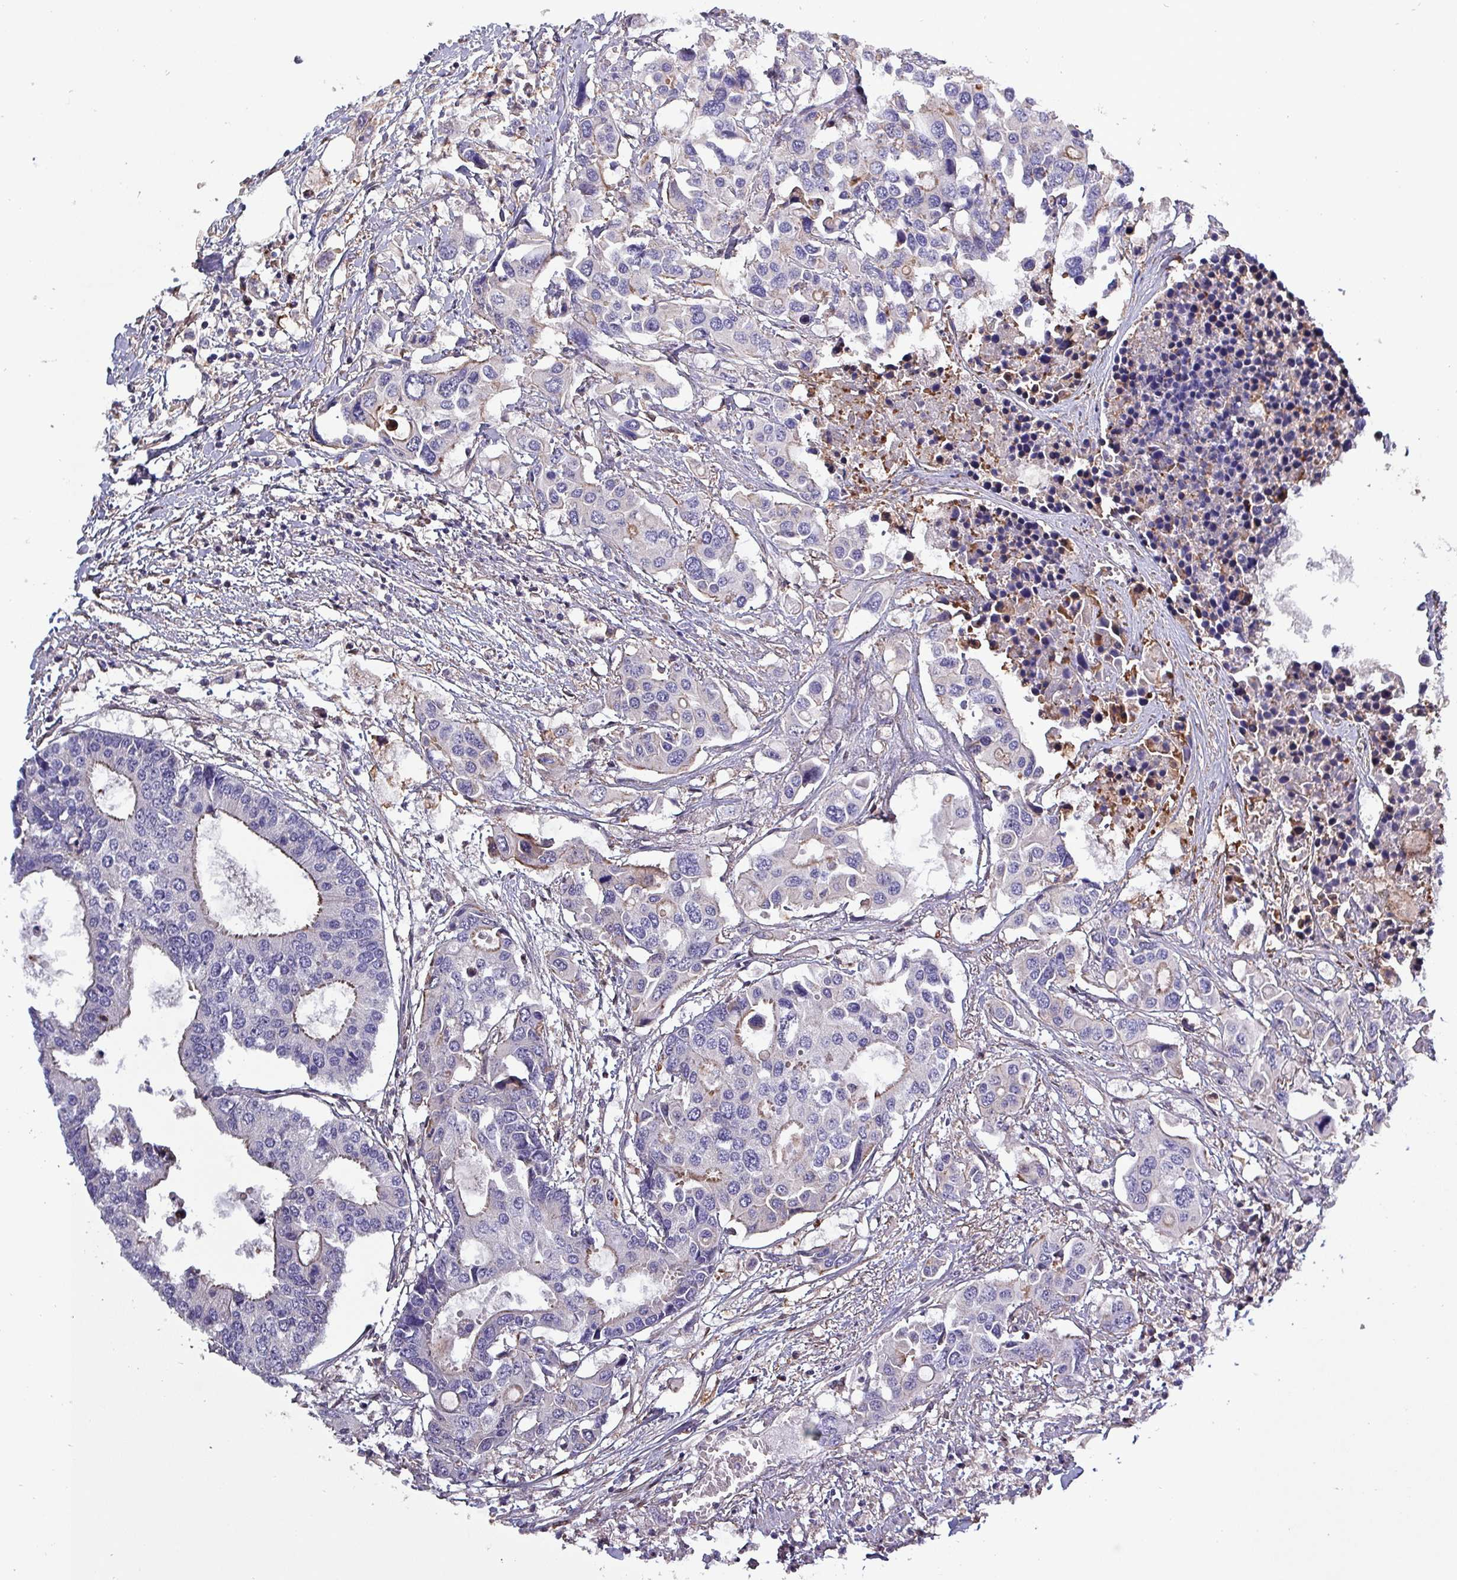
{"staining": {"intensity": "negative", "quantity": "none", "location": "none"}, "tissue": "colorectal cancer", "cell_type": "Tumor cells", "image_type": "cancer", "snomed": [{"axis": "morphology", "description": "Adenocarcinoma, NOS"}, {"axis": "topography", "description": "Colon"}], "caption": "This histopathology image is of colorectal cancer stained with immunohistochemistry to label a protein in brown with the nuclei are counter-stained blue. There is no positivity in tumor cells.", "gene": "HTRA4", "patient": {"sex": "male", "age": 77}}